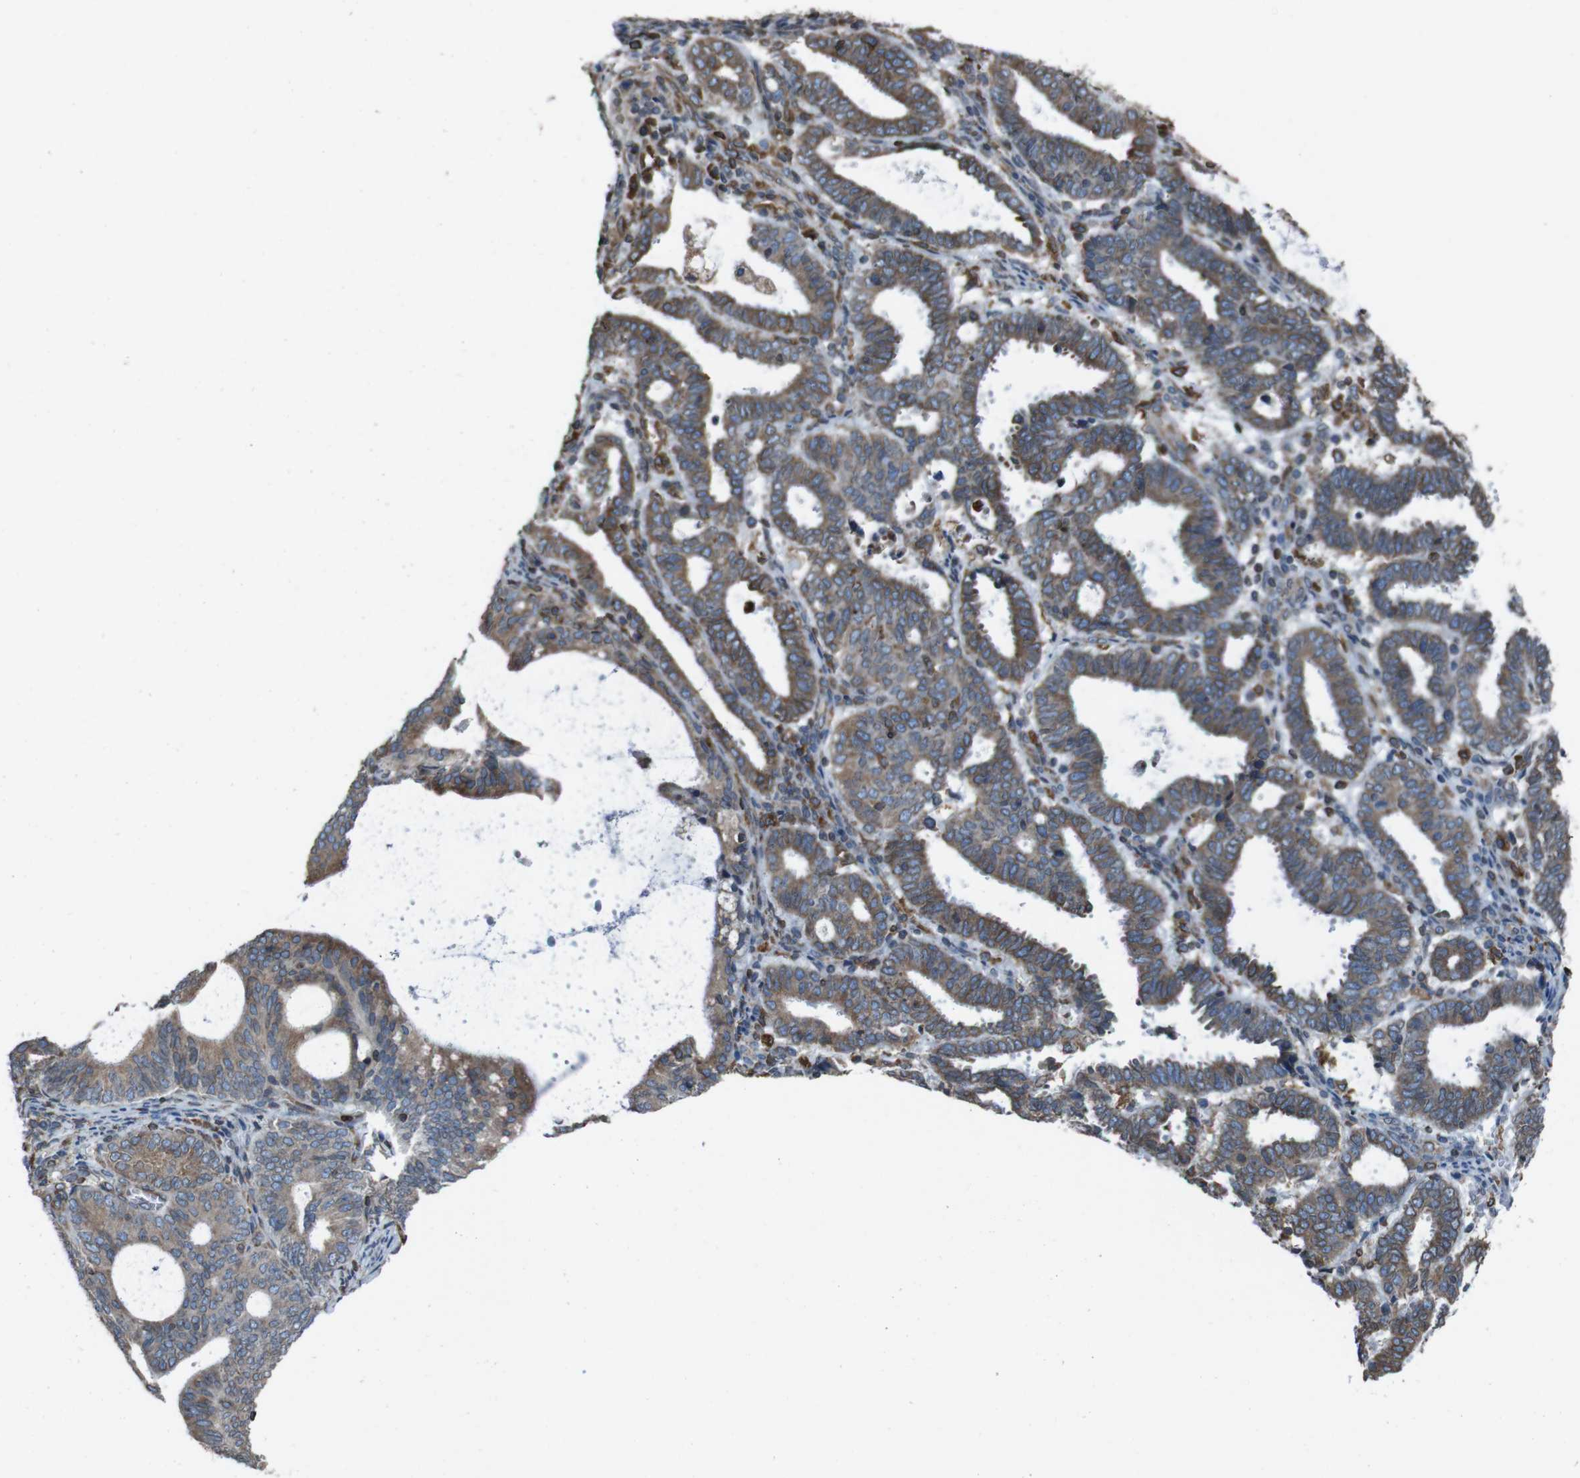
{"staining": {"intensity": "moderate", "quantity": ">75%", "location": "cytoplasmic/membranous"}, "tissue": "endometrial cancer", "cell_type": "Tumor cells", "image_type": "cancer", "snomed": [{"axis": "morphology", "description": "Adenocarcinoma, NOS"}, {"axis": "topography", "description": "Uterus"}], "caption": "Immunohistochemical staining of human endometrial cancer exhibits moderate cytoplasmic/membranous protein positivity in about >75% of tumor cells.", "gene": "APMAP", "patient": {"sex": "female", "age": 83}}